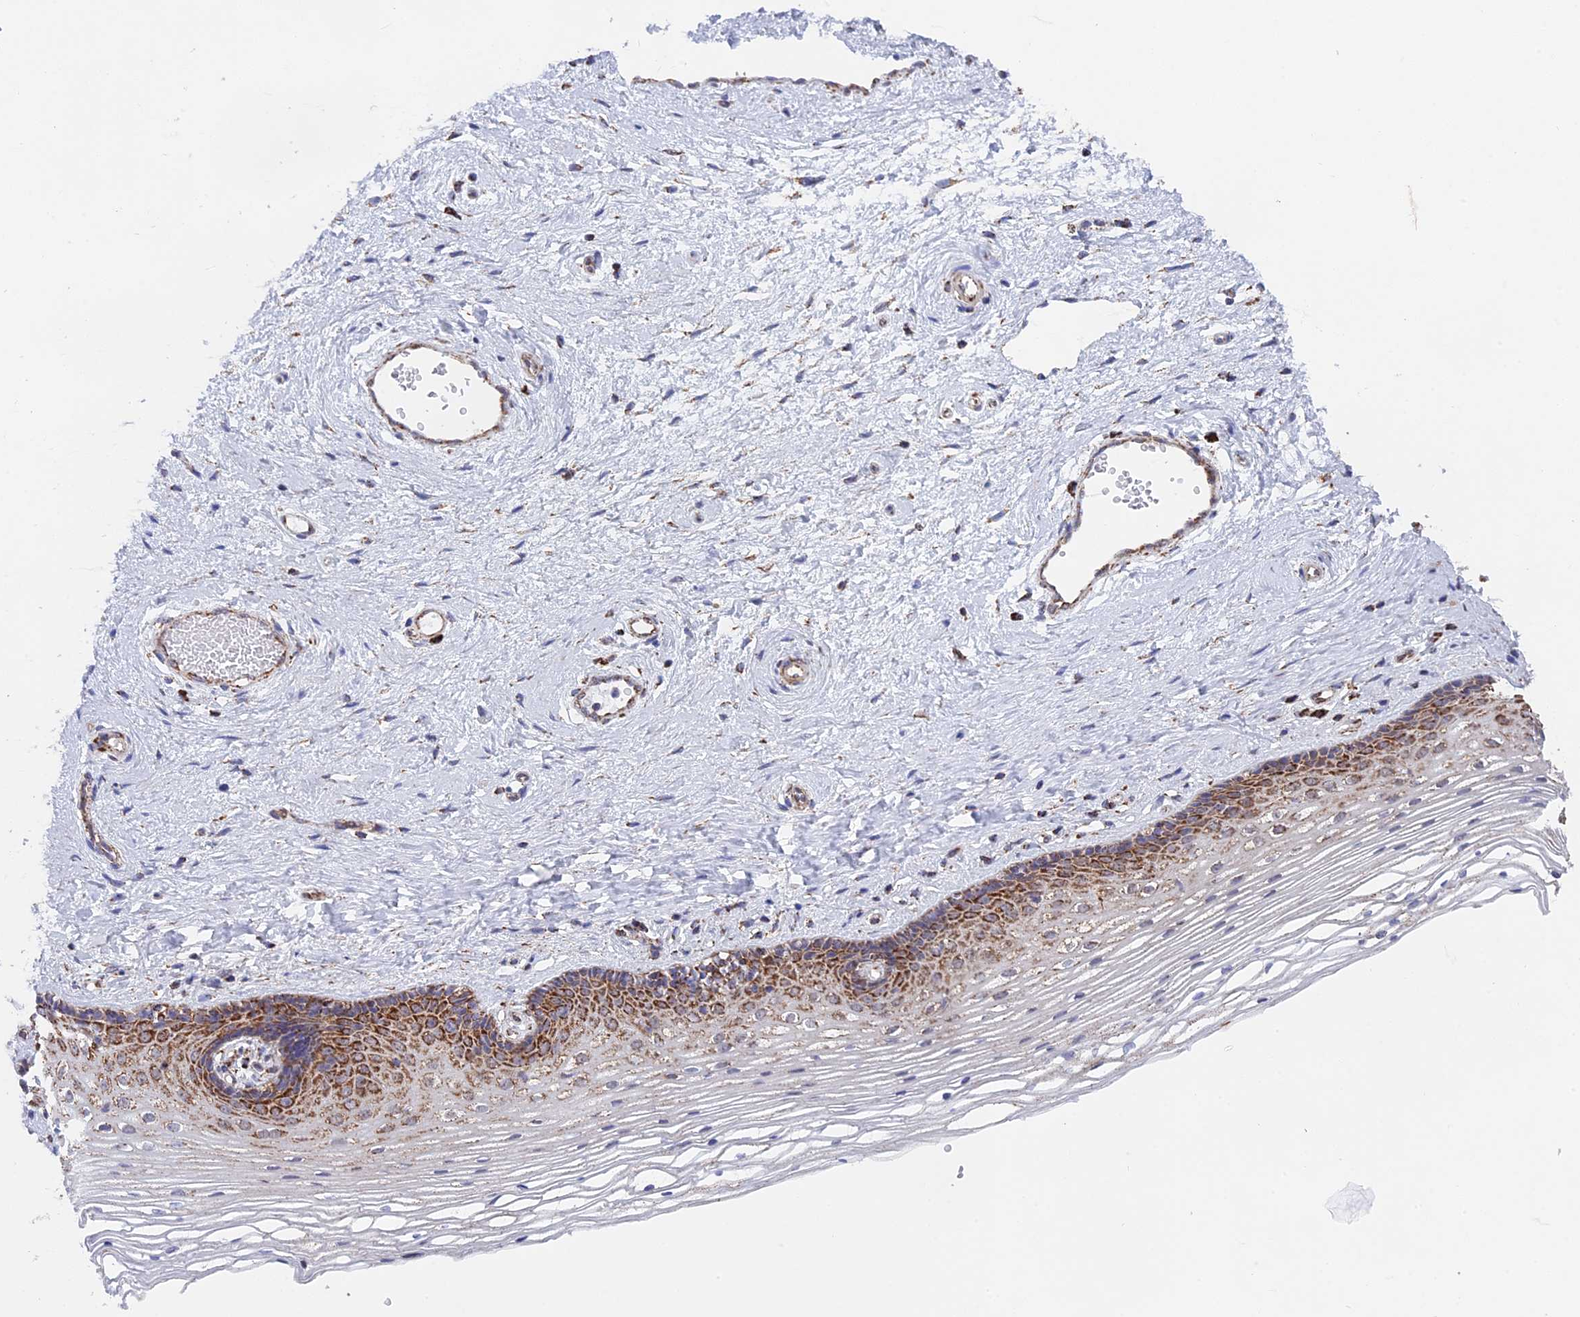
{"staining": {"intensity": "moderate", "quantity": "25%-75%", "location": "cytoplasmic/membranous"}, "tissue": "vagina", "cell_type": "Squamous epithelial cells", "image_type": "normal", "snomed": [{"axis": "morphology", "description": "Normal tissue, NOS"}, {"axis": "topography", "description": "Vagina"}], "caption": "Immunohistochemical staining of unremarkable vagina exhibits medium levels of moderate cytoplasmic/membranous positivity in approximately 25%-75% of squamous epithelial cells. (Stains: DAB (3,3'-diaminobenzidine) in brown, nuclei in blue, Microscopy: brightfield microscopy at high magnification).", "gene": "CDC16", "patient": {"sex": "female", "age": 46}}